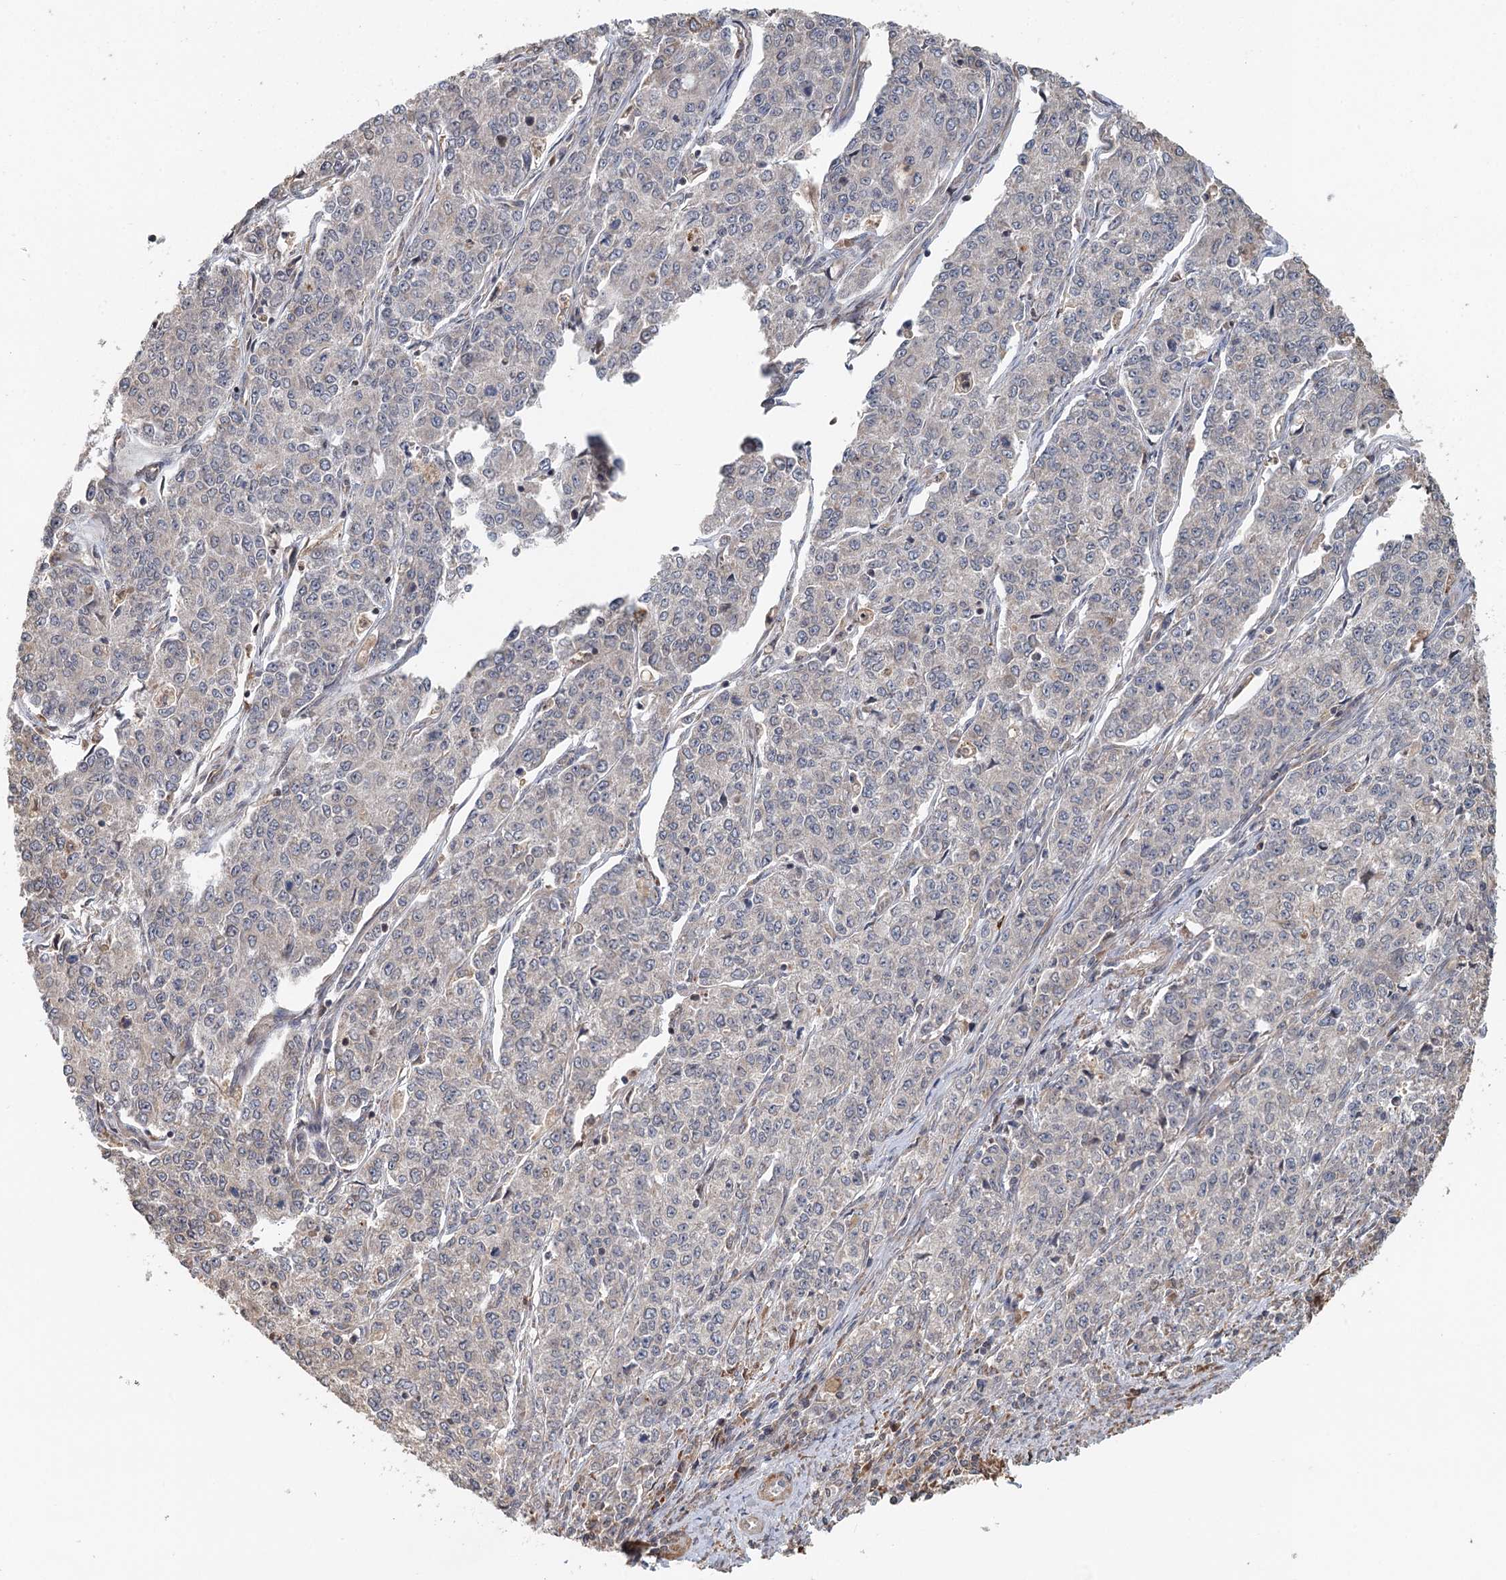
{"staining": {"intensity": "negative", "quantity": "none", "location": "none"}, "tissue": "endometrial cancer", "cell_type": "Tumor cells", "image_type": "cancer", "snomed": [{"axis": "morphology", "description": "Adenocarcinoma, NOS"}, {"axis": "topography", "description": "Endometrium"}], "caption": "Endometrial cancer was stained to show a protein in brown. There is no significant staining in tumor cells. Nuclei are stained in blue.", "gene": "RNF111", "patient": {"sex": "female", "age": 50}}